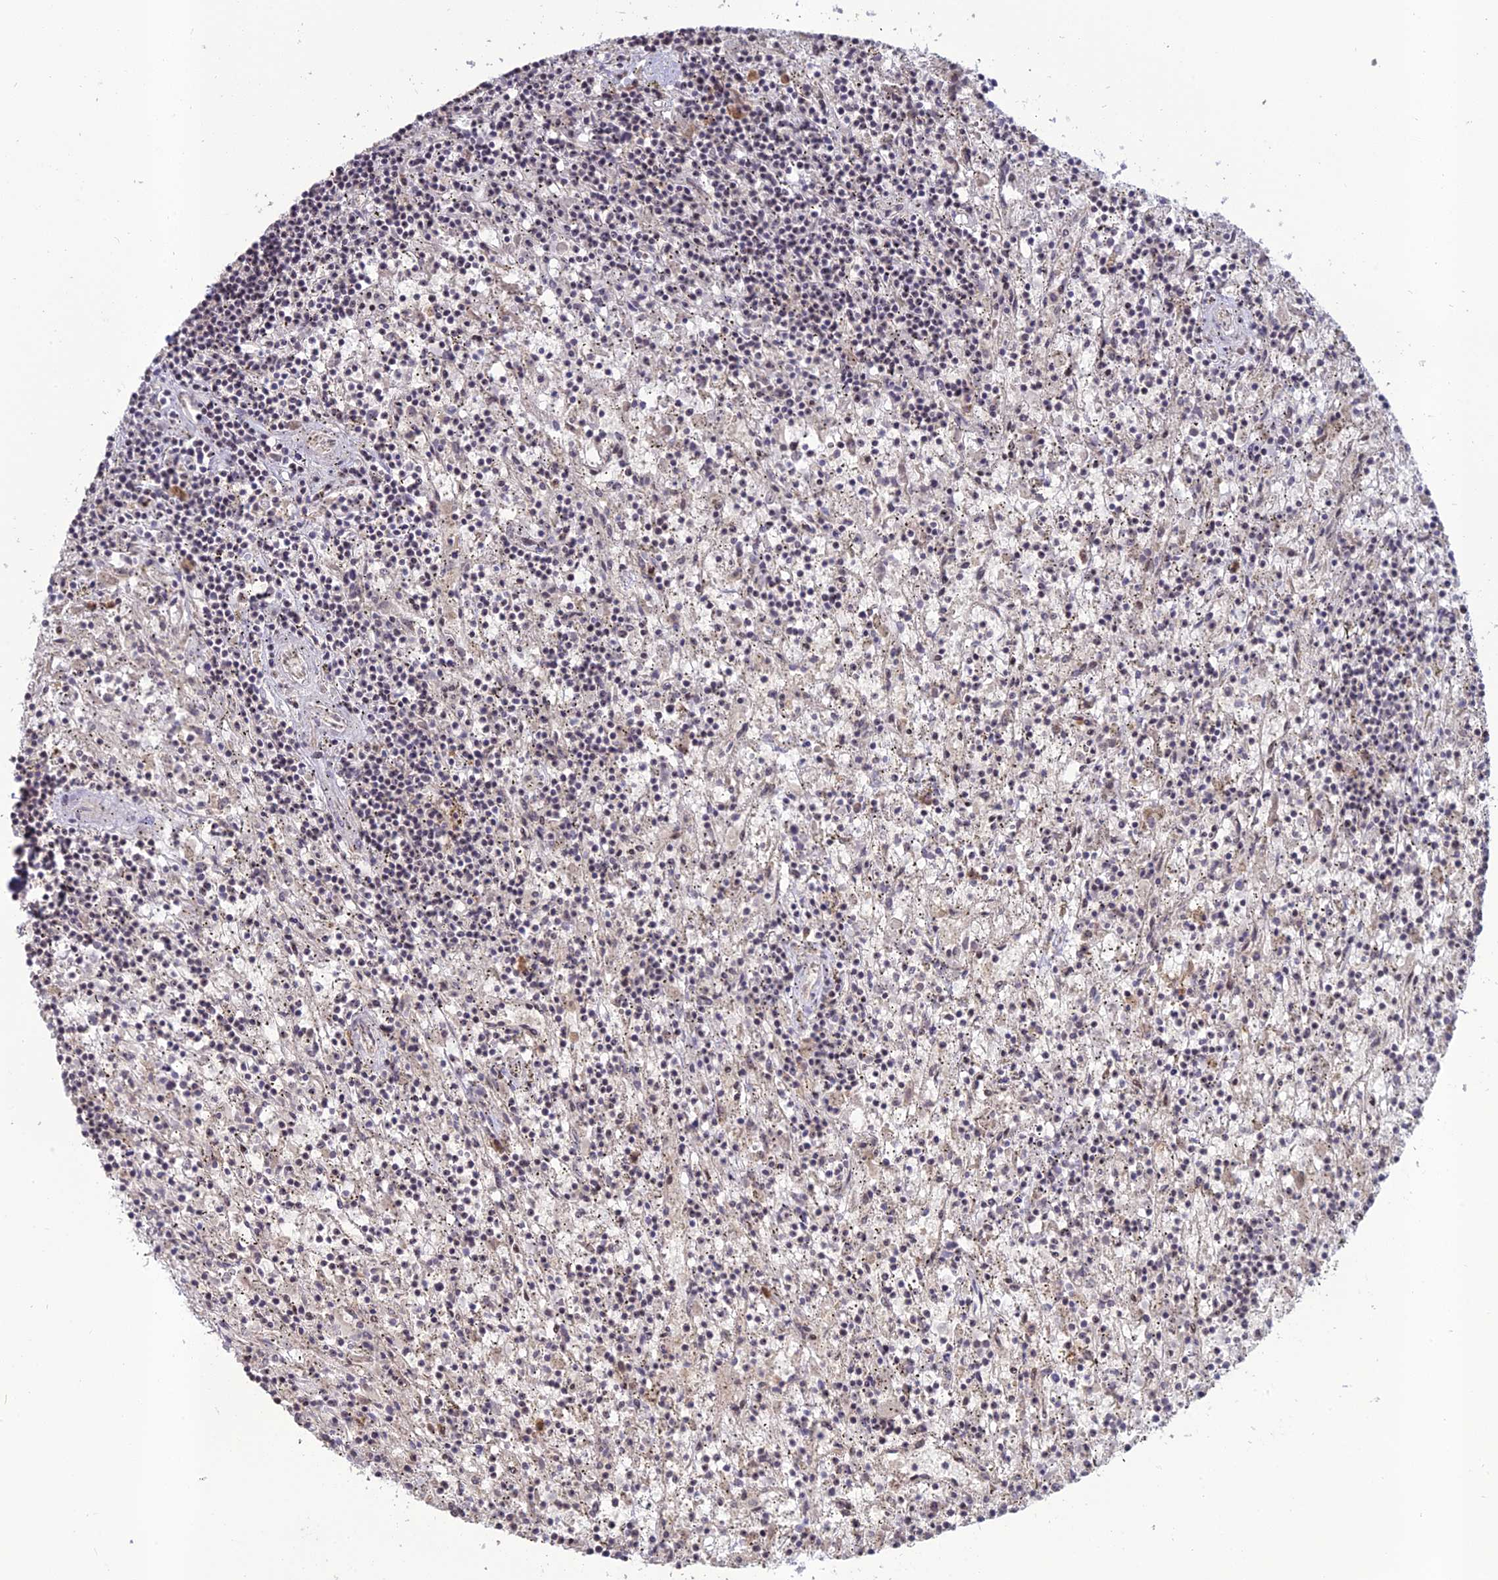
{"staining": {"intensity": "negative", "quantity": "none", "location": "none"}, "tissue": "lymphoma", "cell_type": "Tumor cells", "image_type": "cancer", "snomed": [{"axis": "morphology", "description": "Malignant lymphoma, non-Hodgkin's type, Low grade"}, {"axis": "topography", "description": "Spleen"}], "caption": "This histopathology image is of lymphoma stained with immunohistochemistry (IHC) to label a protein in brown with the nuclei are counter-stained blue. There is no staining in tumor cells. Nuclei are stained in blue.", "gene": "FAM131A", "patient": {"sex": "male", "age": 76}}